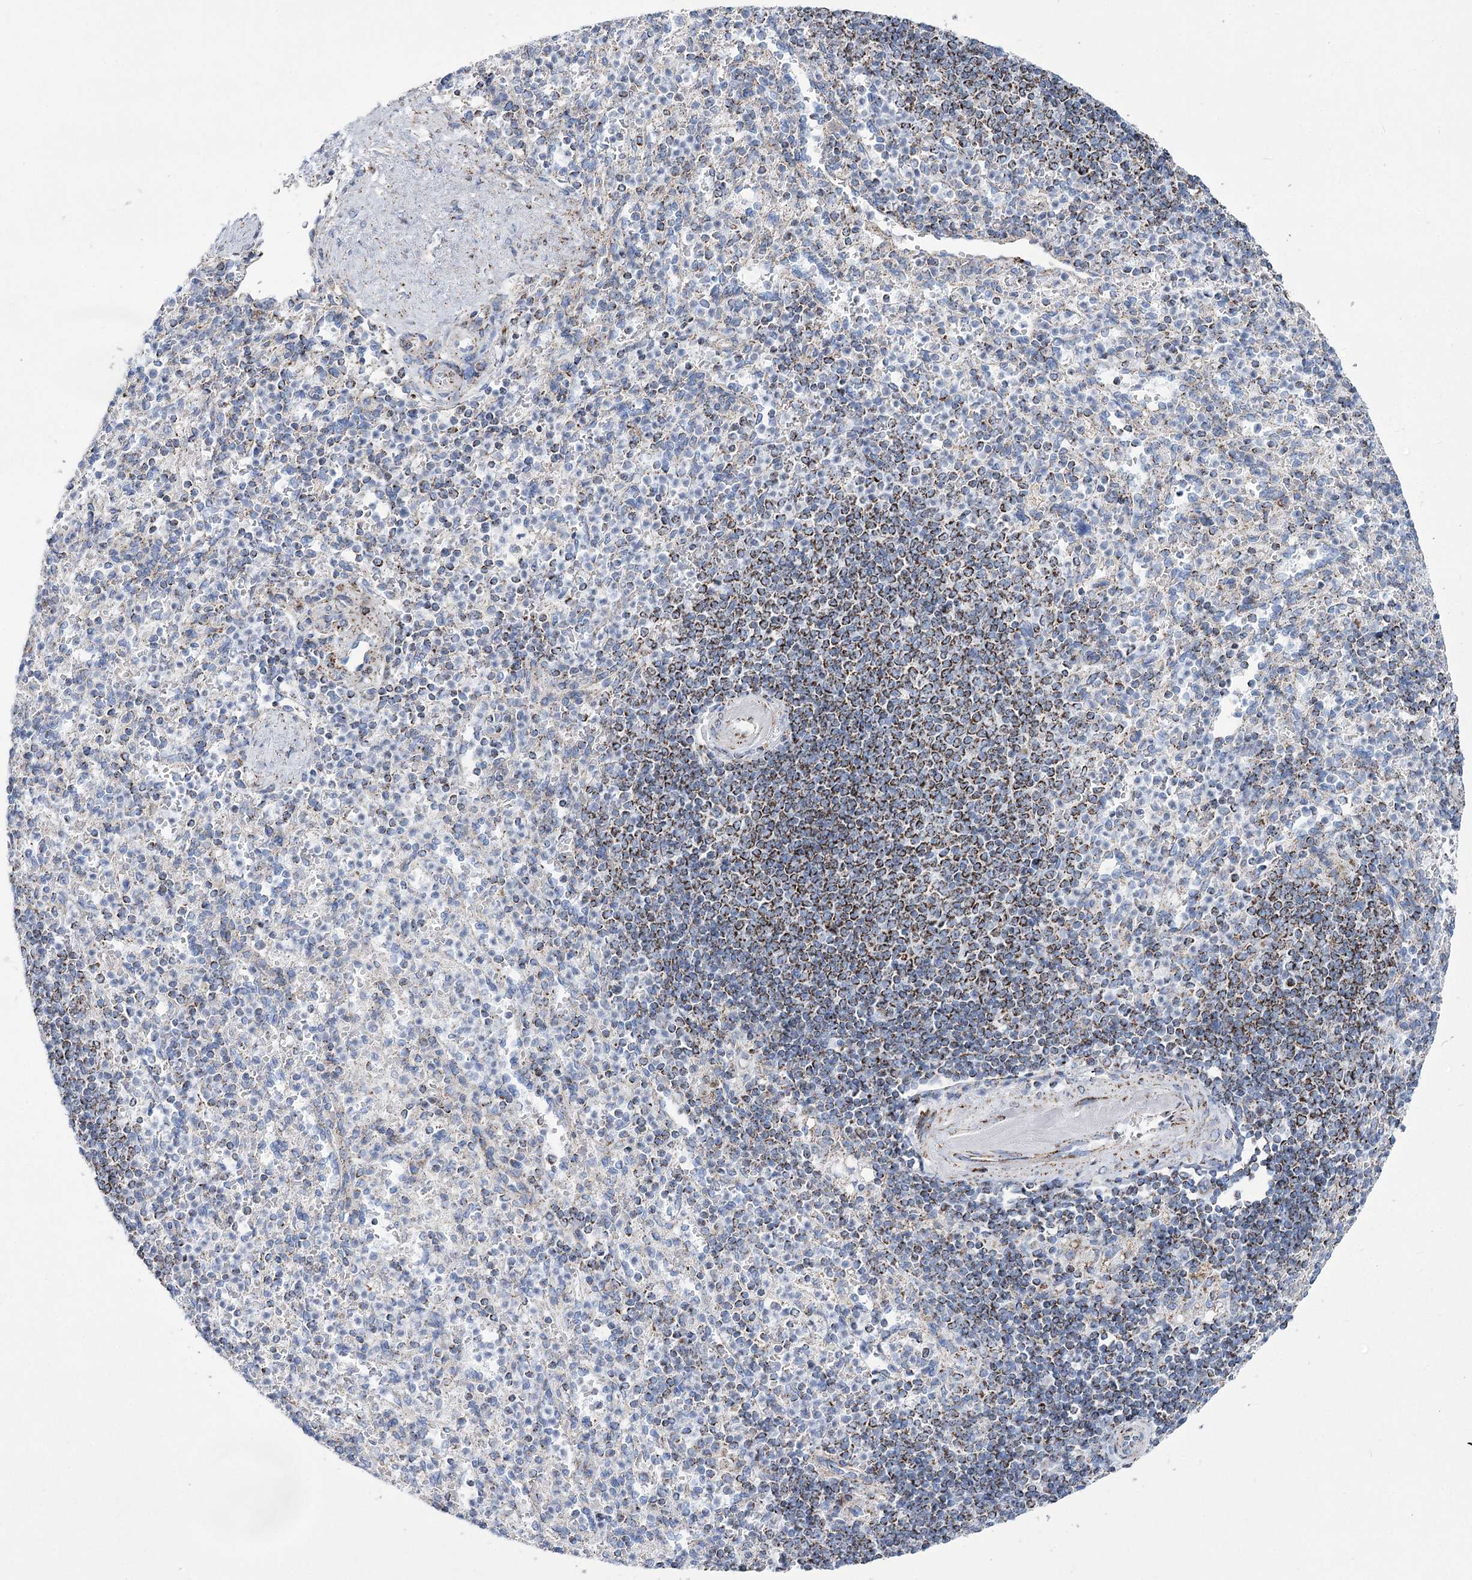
{"staining": {"intensity": "moderate", "quantity": "25%-75%", "location": "cytoplasmic/membranous"}, "tissue": "spleen", "cell_type": "Cells in red pulp", "image_type": "normal", "snomed": [{"axis": "morphology", "description": "Normal tissue, NOS"}, {"axis": "topography", "description": "Spleen"}], "caption": "Immunohistochemistry (IHC) (DAB) staining of unremarkable spleen displays moderate cytoplasmic/membranous protein staining in approximately 25%-75% of cells in red pulp. (DAB IHC, brown staining for protein, blue staining for nuclei).", "gene": "PDHB", "patient": {"sex": "female", "age": 74}}